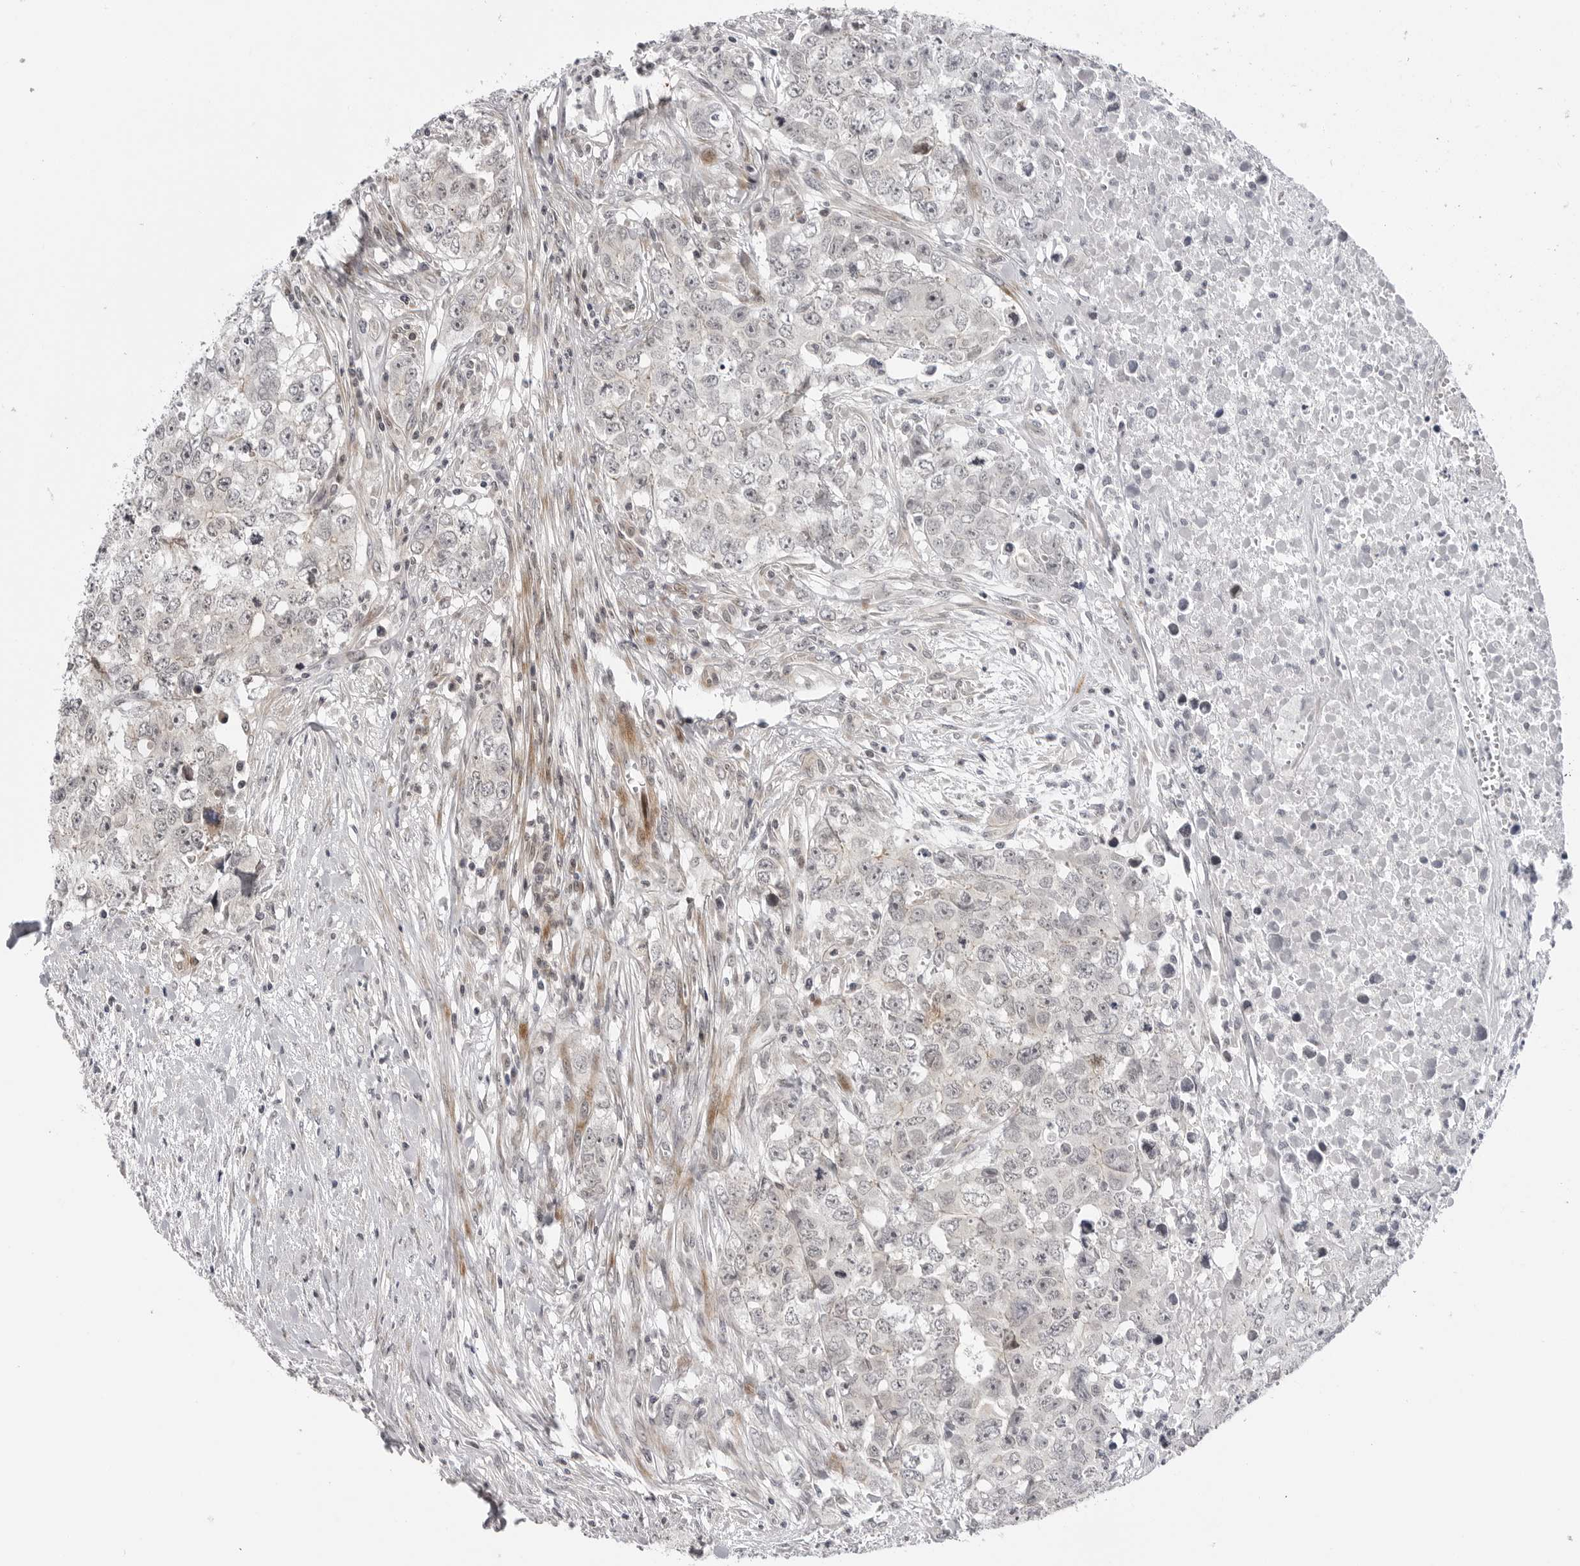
{"staining": {"intensity": "negative", "quantity": "none", "location": "none"}, "tissue": "testis cancer", "cell_type": "Tumor cells", "image_type": "cancer", "snomed": [{"axis": "morphology", "description": "Carcinoma, Embryonal, NOS"}, {"axis": "topography", "description": "Testis"}], "caption": "The IHC histopathology image has no significant staining in tumor cells of testis embryonal carcinoma tissue. (Brightfield microscopy of DAB (3,3'-diaminobenzidine) immunohistochemistry at high magnification).", "gene": "ADAMTS5", "patient": {"sex": "male", "age": 28}}